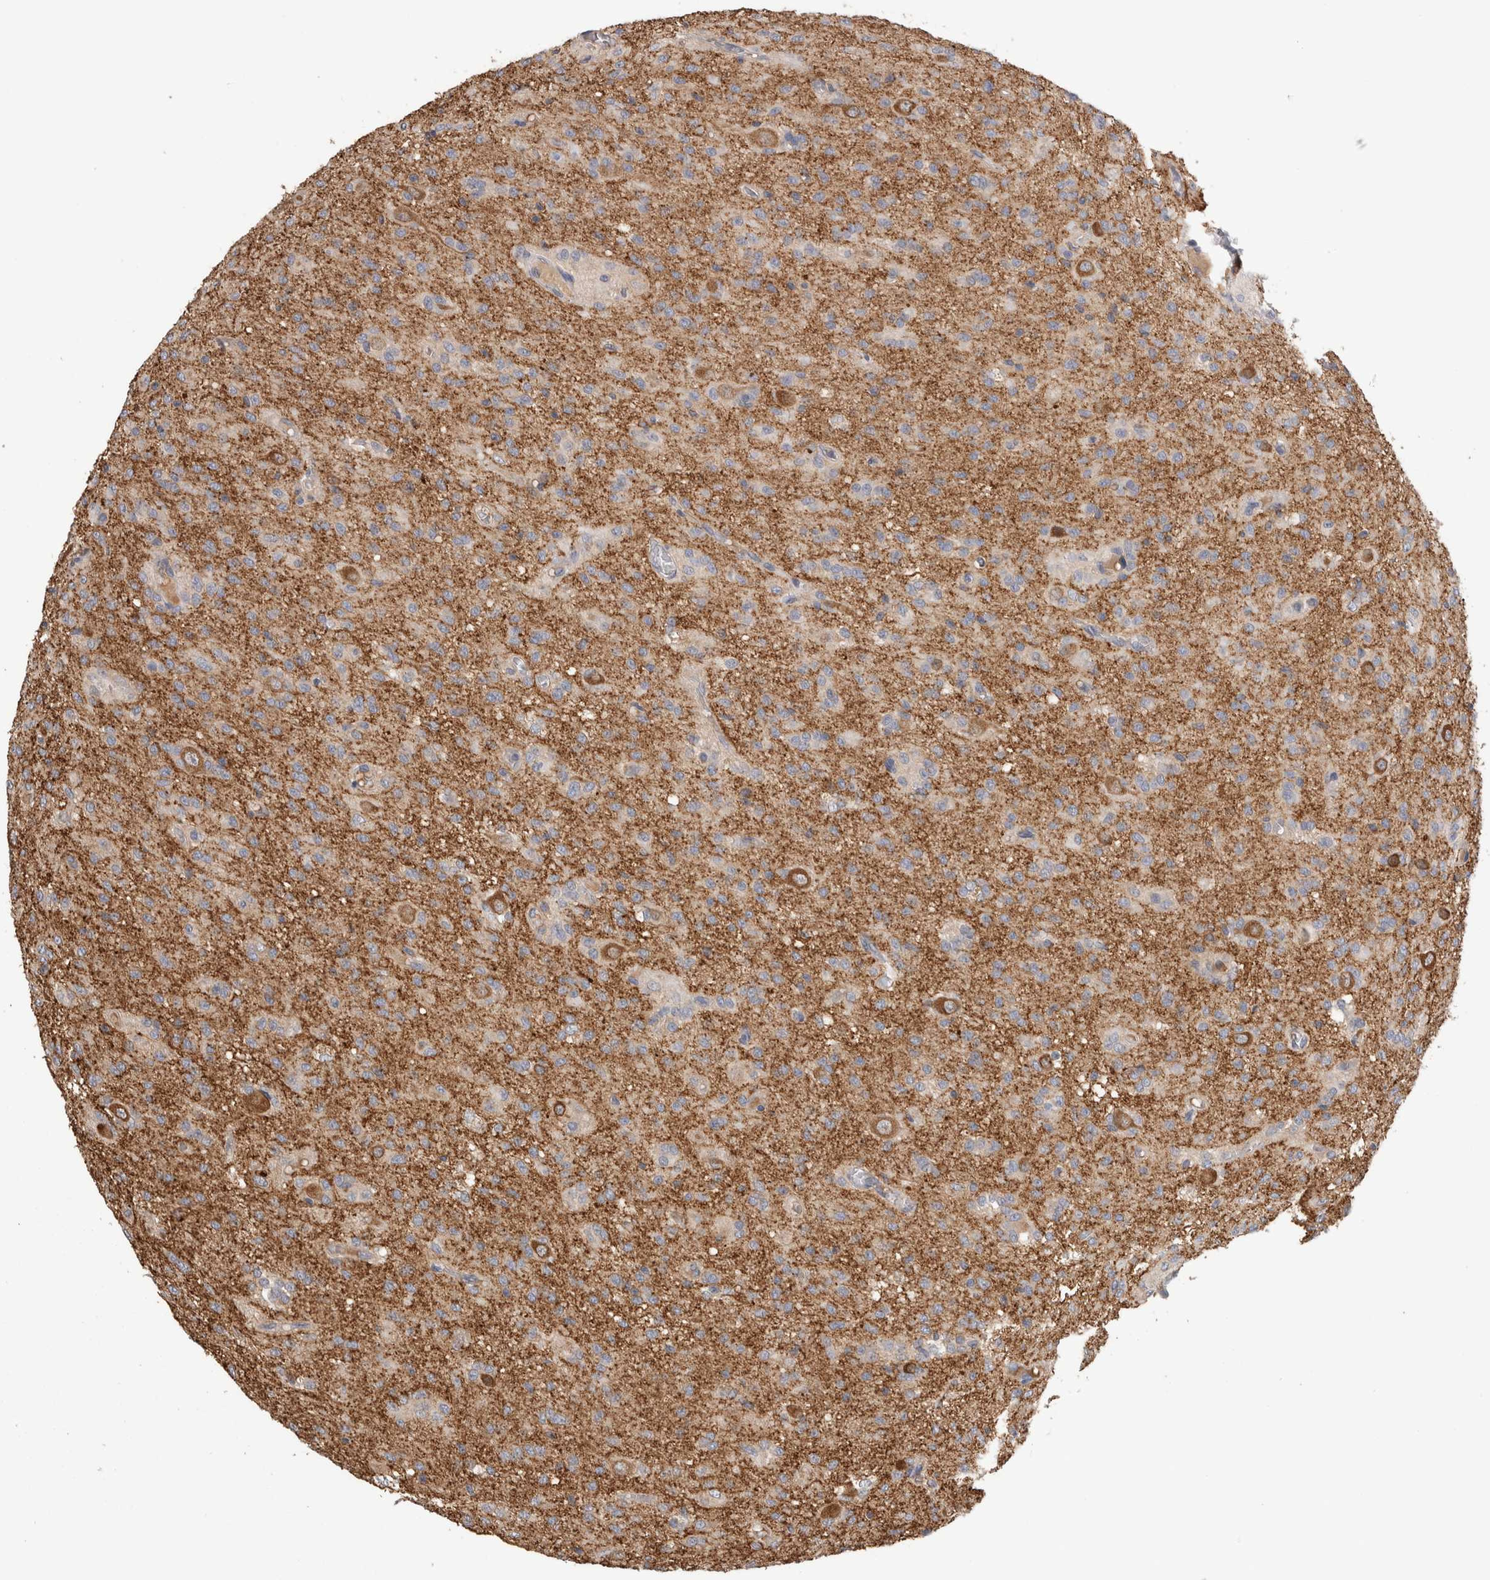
{"staining": {"intensity": "weak", "quantity": "25%-75%", "location": "cytoplasmic/membranous"}, "tissue": "glioma", "cell_type": "Tumor cells", "image_type": "cancer", "snomed": [{"axis": "morphology", "description": "Glioma, malignant, High grade"}, {"axis": "topography", "description": "Brain"}], "caption": "The histopathology image demonstrates staining of malignant glioma (high-grade), revealing weak cytoplasmic/membranous protein positivity (brown color) within tumor cells.", "gene": "PPP3CC", "patient": {"sex": "female", "age": 59}}